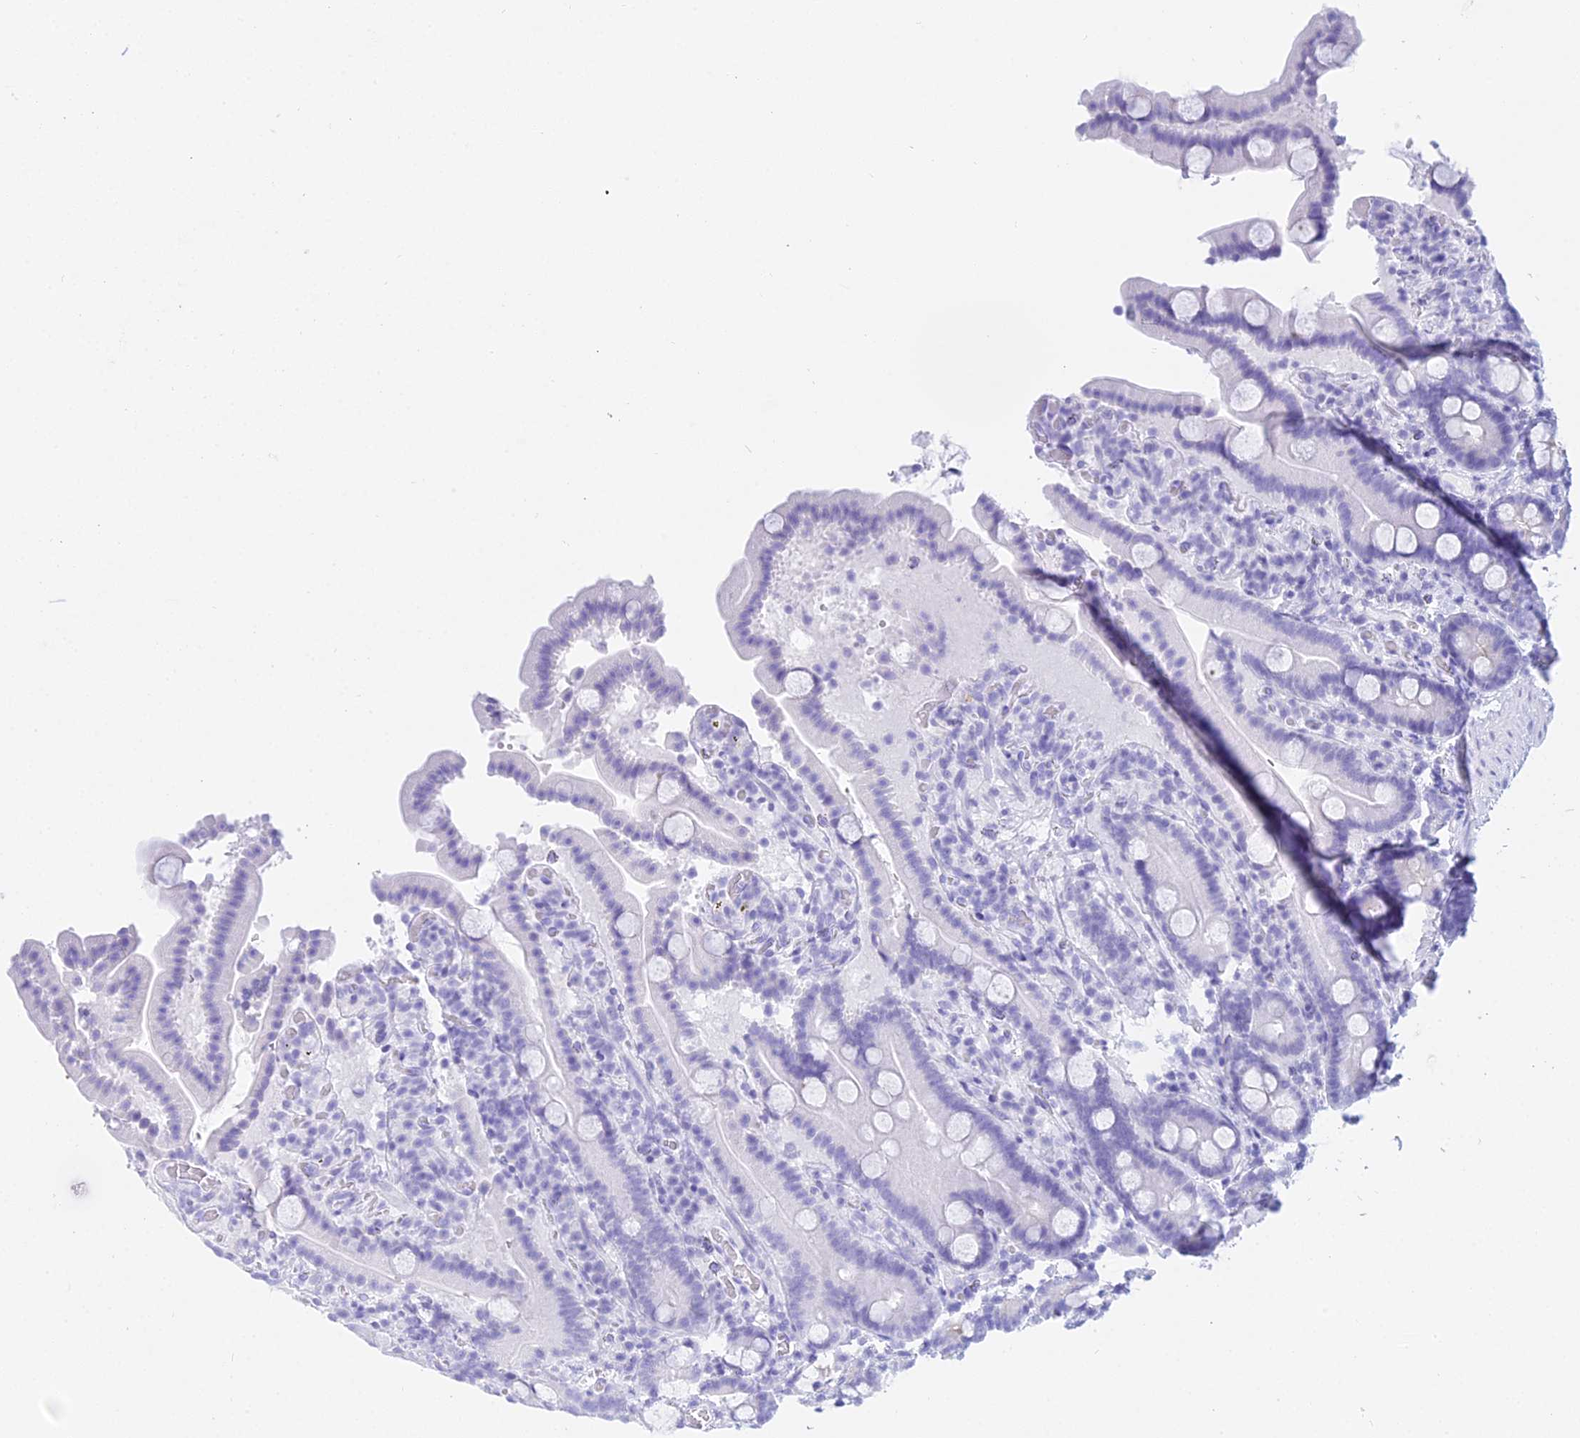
{"staining": {"intensity": "negative", "quantity": "none", "location": "none"}, "tissue": "duodenum", "cell_type": "Glandular cells", "image_type": "normal", "snomed": [{"axis": "morphology", "description": "Normal tissue, NOS"}, {"axis": "topography", "description": "Duodenum"}], "caption": "Immunohistochemistry micrograph of benign duodenum stained for a protein (brown), which reveals no staining in glandular cells.", "gene": "PATE4", "patient": {"sex": "male", "age": 55}}